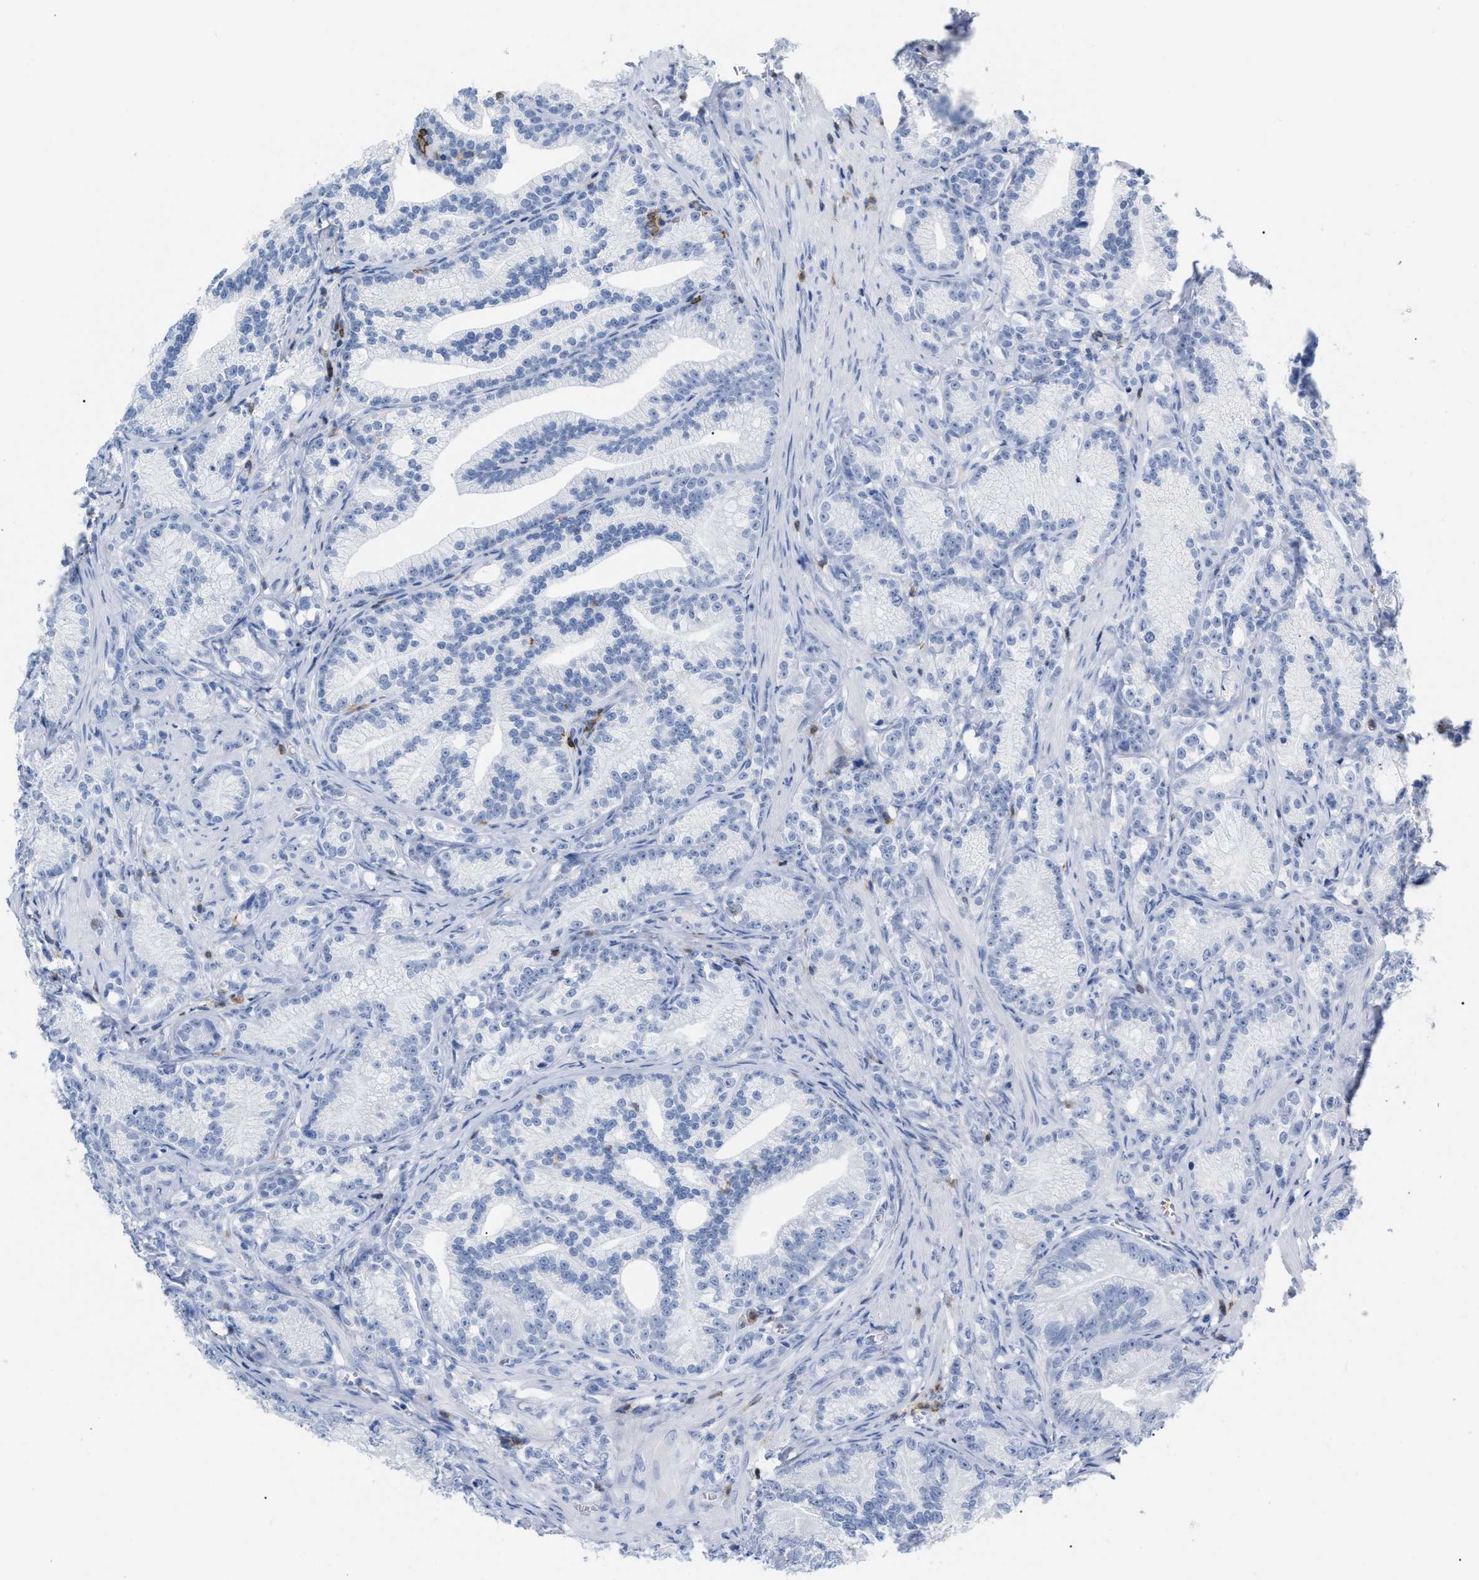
{"staining": {"intensity": "negative", "quantity": "none", "location": "none"}, "tissue": "prostate cancer", "cell_type": "Tumor cells", "image_type": "cancer", "snomed": [{"axis": "morphology", "description": "Adenocarcinoma, Low grade"}, {"axis": "topography", "description": "Prostate"}], "caption": "Immunohistochemistry (IHC) image of human prostate cancer stained for a protein (brown), which demonstrates no positivity in tumor cells. (DAB (3,3'-diaminobenzidine) immunohistochemistry visualized using brightfield microscopy, high magnification).", "gene": "CD5", "patient": {"sex": "male", "age": 89}}